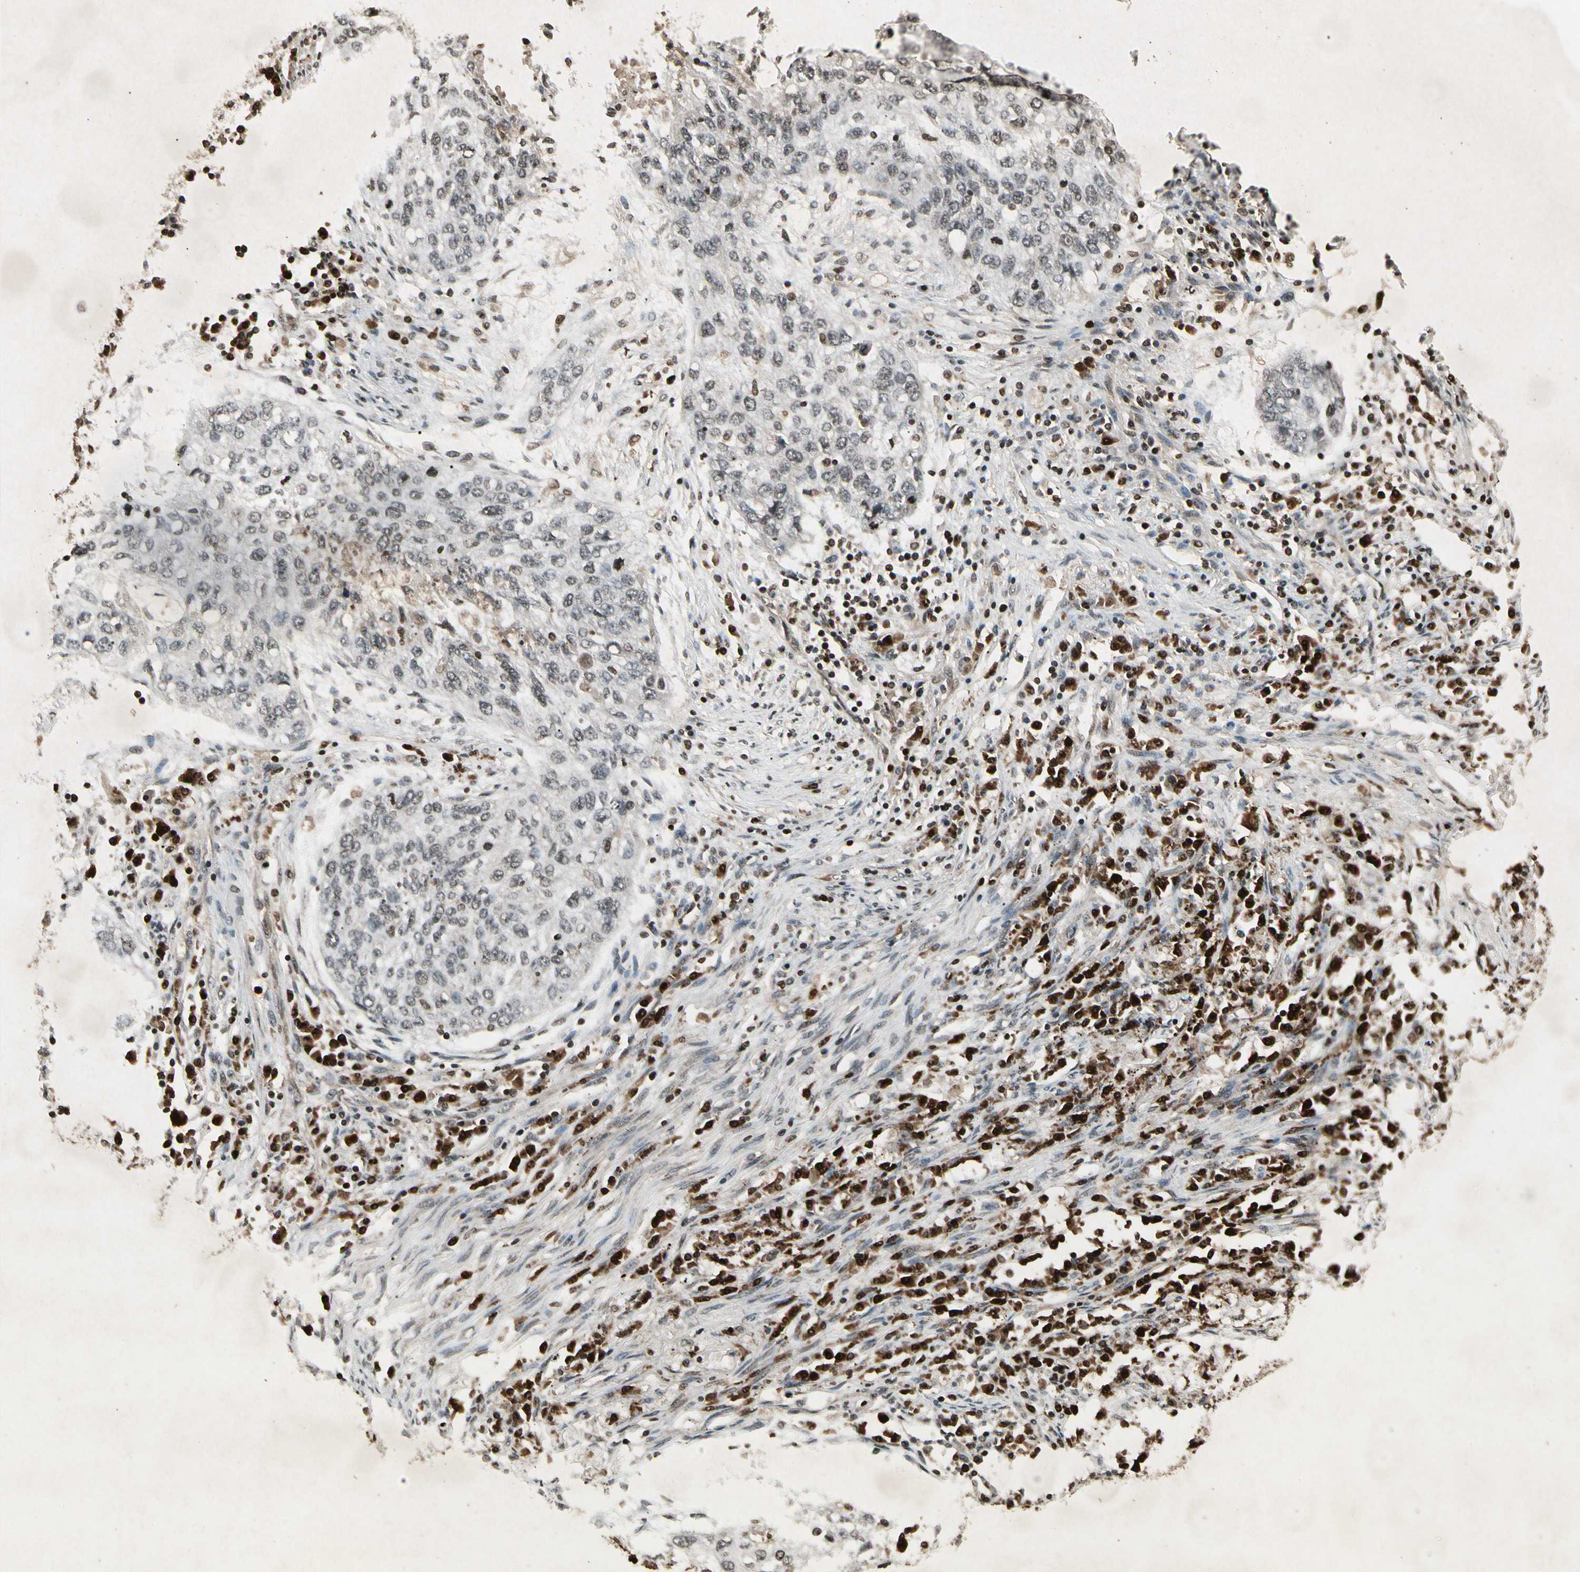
{"staining": {"intensity": "weak", "quantity": ">75%", "location": "cytoplasmic/membranous"}, "tissue": "lung cancer", "cell_type": "Tumor cells", "image_type": "cancer", "snomed": [{"axis": "morphology", "description": "Squamous cell carcinoma, NOS"}, {"axis": "topography", "description": "Lung"}], "caption": "DAB (3,3'-diaminobenzidine) immunohistochemical staining of human lung cancer (squamous cell carcinoma) displays weak cytoplasmic/membranous protein staining in about >75% of tumor cells. (DAB IHC, brown staining for protein, blue staining for nuclei).", "gene": "GLRX", "patient": {"sex": "female", "age": 63}}